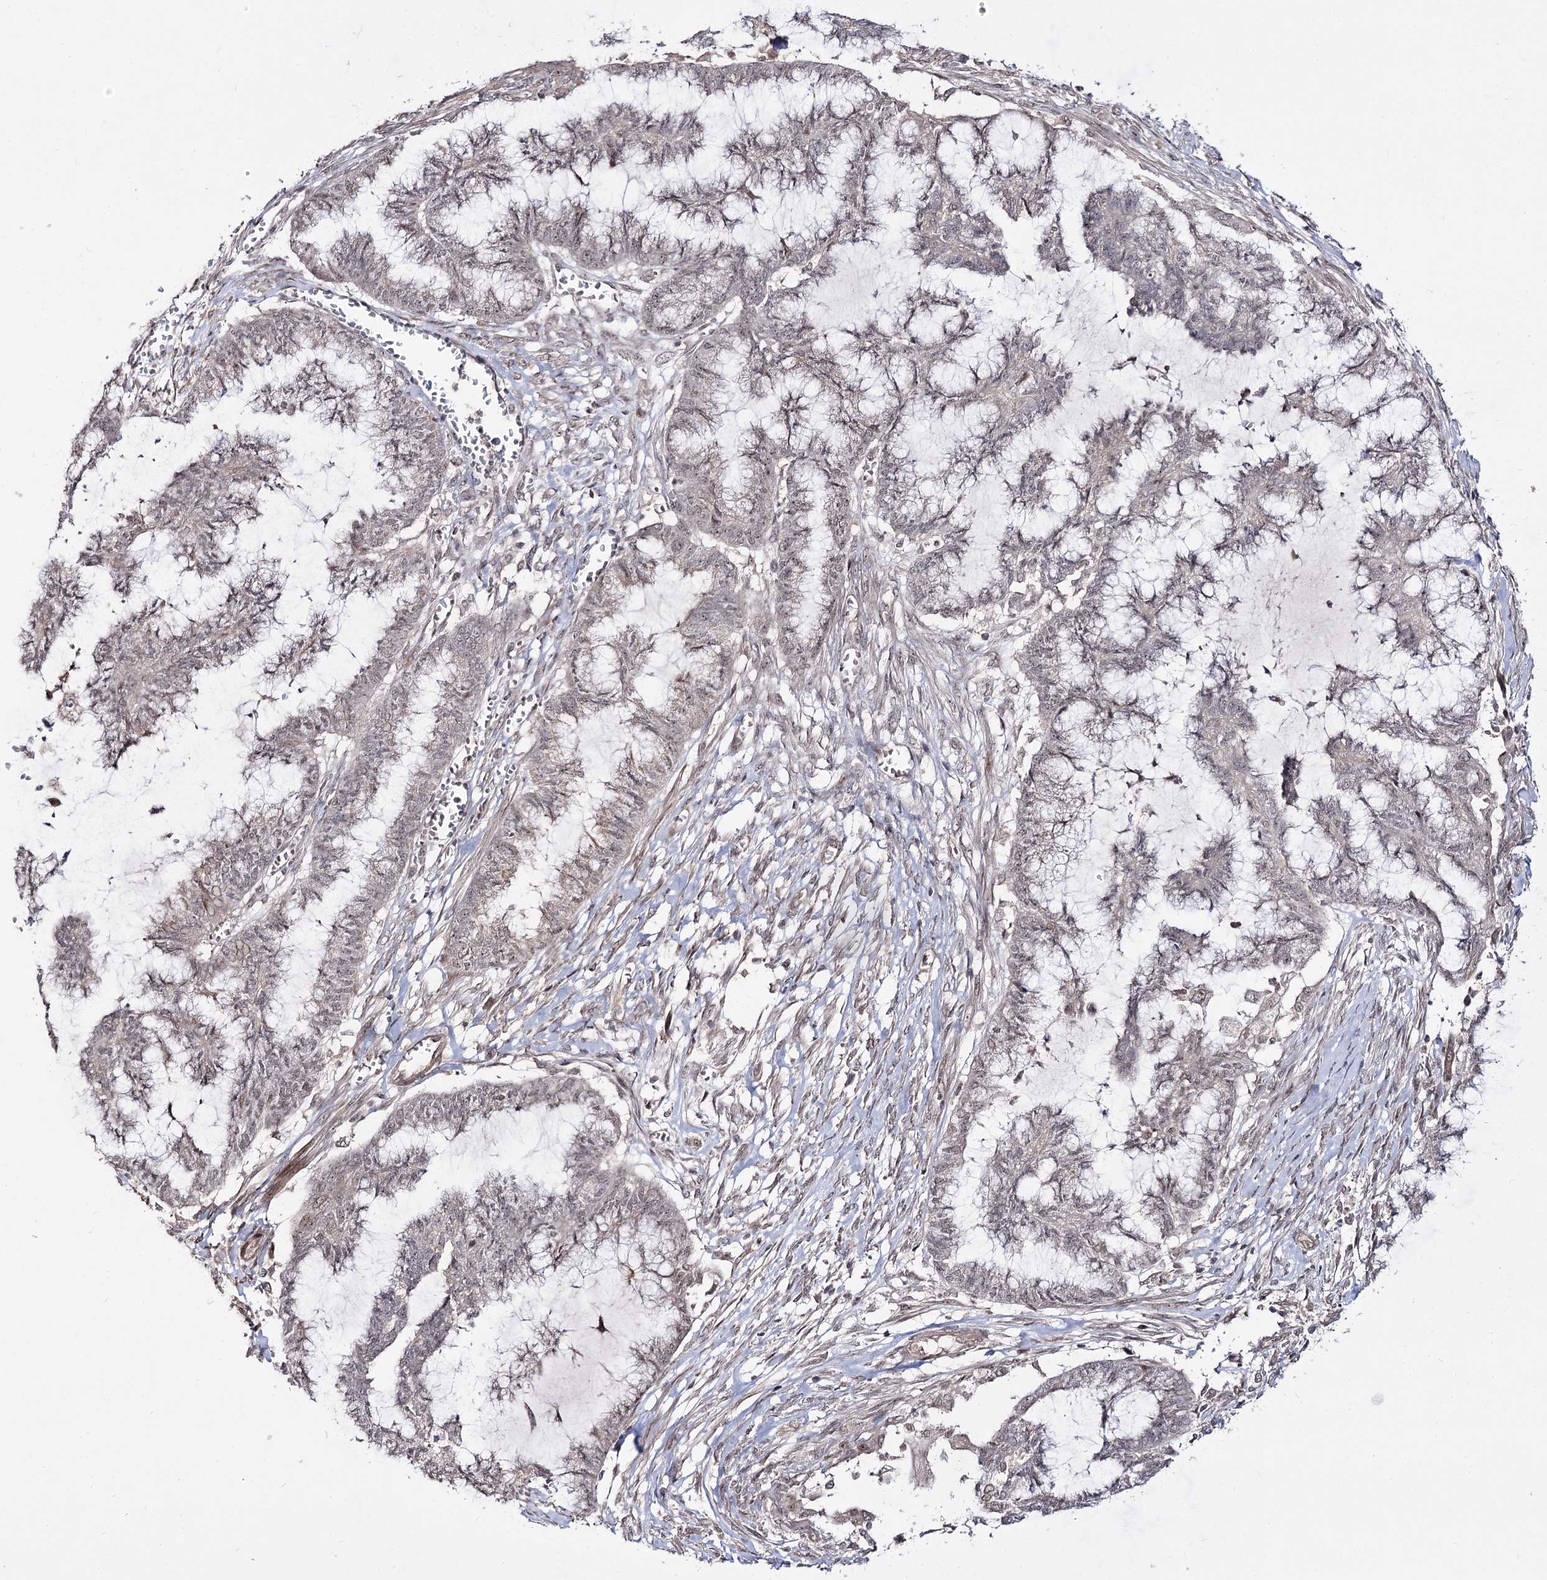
{"staining": {"intensity": "negative", "quantity": "none", "location": "none"}, "tissue": "endometrial cancer", "cell_type": "Tumor cells", "image_type": "cancer", "snomed": [{"axis": "morphology", "description": "Adenocarcinoma, NOS"}, {"axis": "topography", "description": "Endometrium"}], "caption": "There is no significant expression in tumor cells of endometrial adenocarcinoma. (Immunohistochemistry, brightfield microscopy, high magnification).", "gene": "RRP9", "patient": {"sex": "female", "age": 86}}